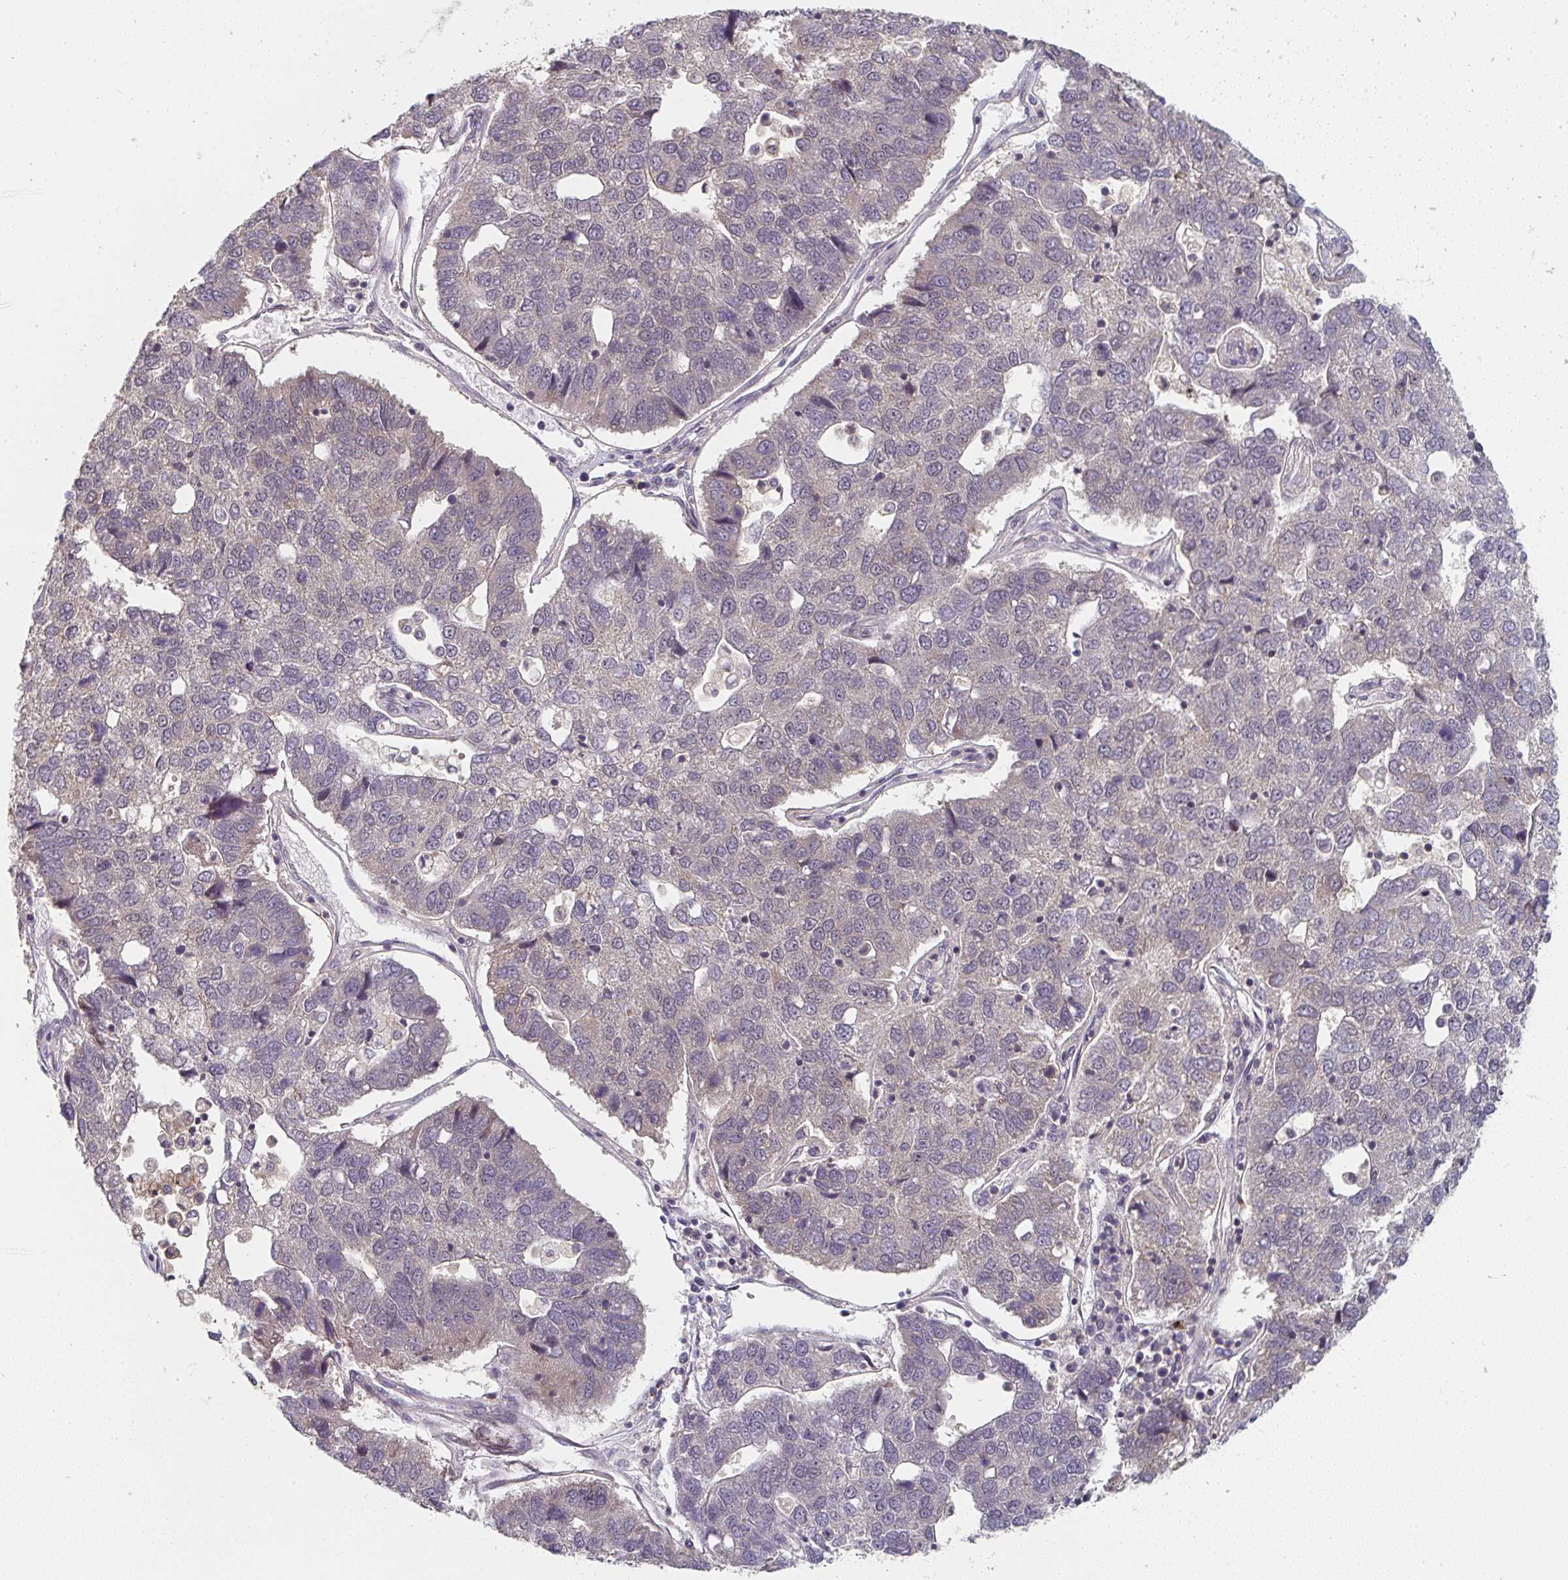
{"staining": {"intensity": "weak", "quantity": "<25%", "location": "cytoplasmic/membranous"}, "tissue": "pancreatic cancer", "cell_type": "Tumor cells", "image_type": "cancer", "snomed": [{"axis": "morphology", "description": "Adenocarcinoma, NOS"}, {"axis": "topography", "description": "Pancreas"}], "caption": "DAB (3,3'-diaminobenzidine) immunohistochemical staining of pancreatic adenocarcinoma demonstrates no significant positivity in tumor cells.", "gene": "RANGRF", "patient": {"sex": "female", "age": 61}}